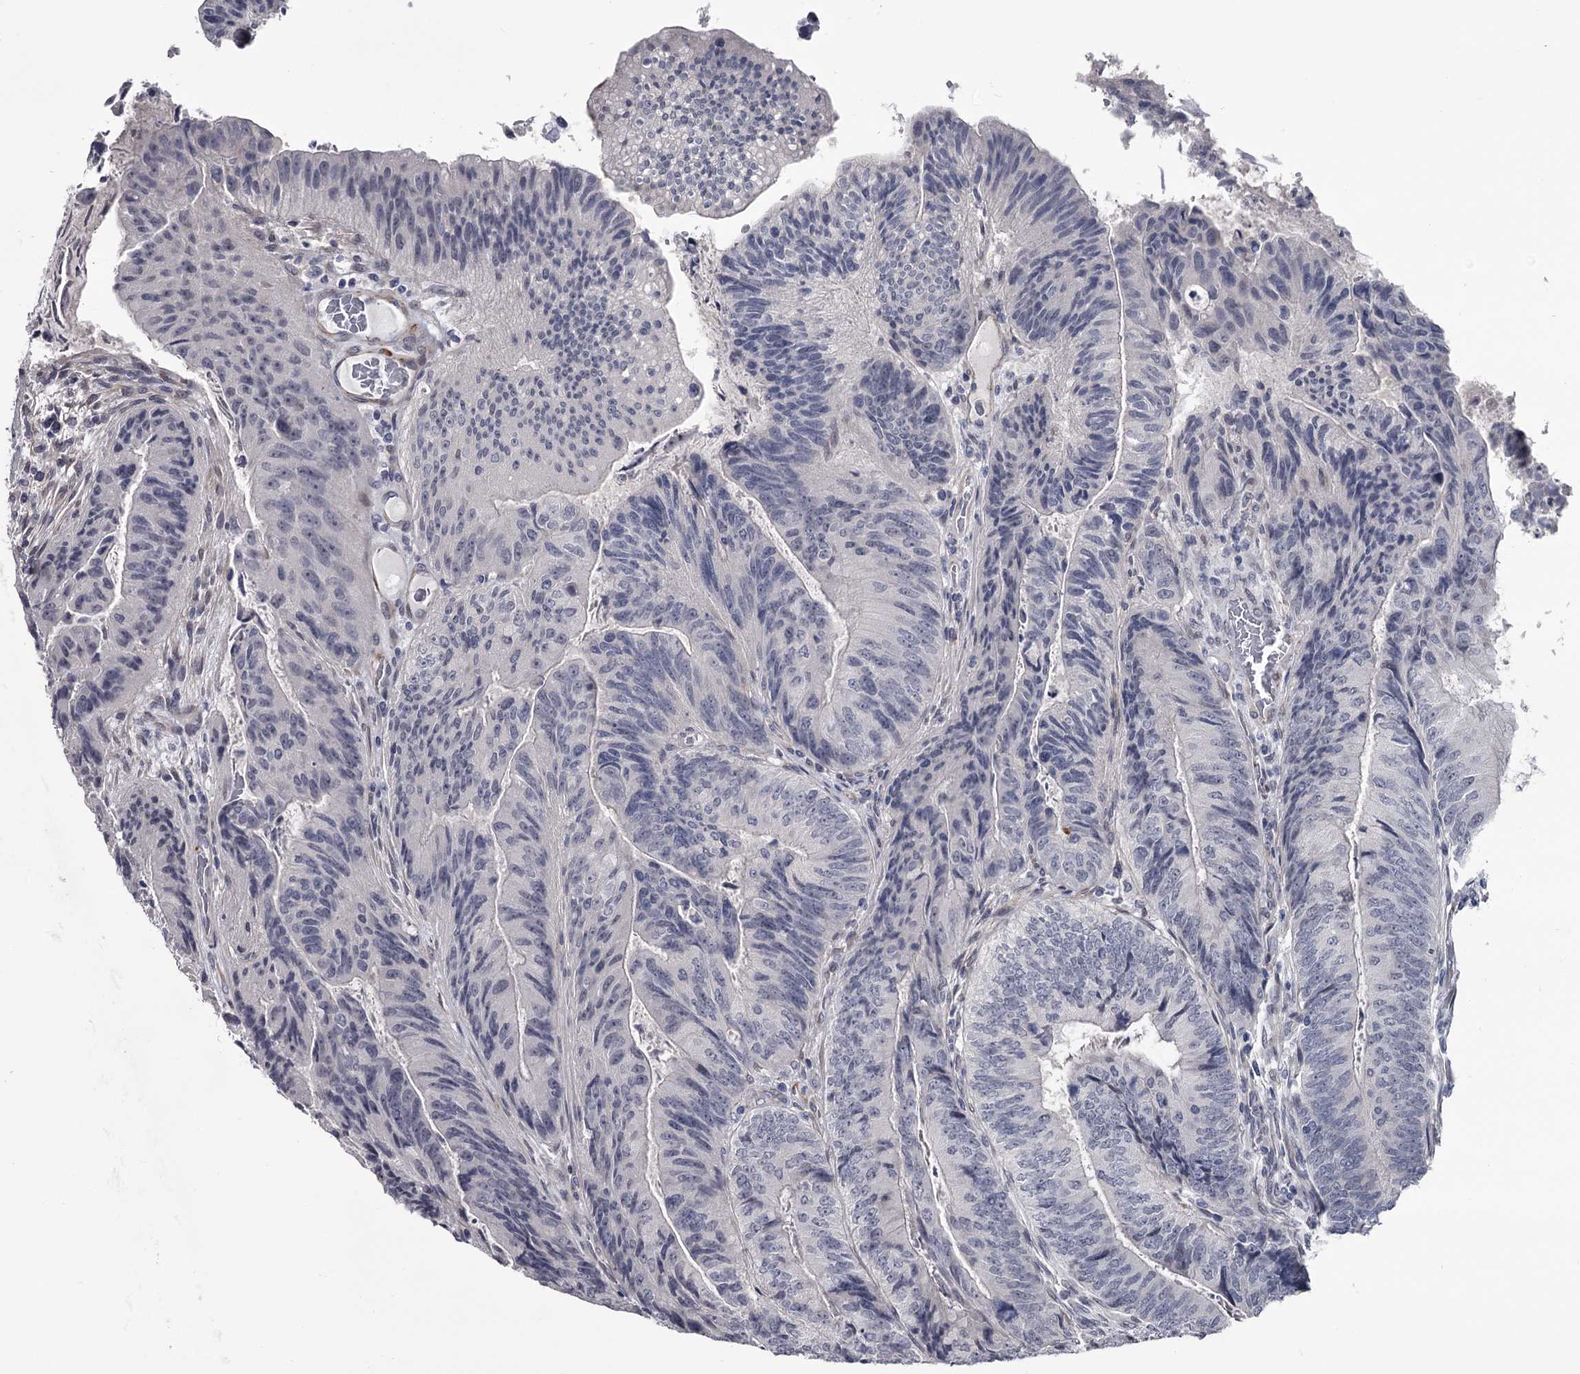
{"staining": {"intensity": "negative", "quantity": "none", "location": "none"}, "tissue": "colorectal cancer", "cell_type": "Tumor cells", "image_type": "cancer", "snomed": [{"axis": "morphology", "description": "Adenocarcinoma, NOS"}, {"axis": "topography", "description": "Colon"}], "caption": "High magnification brightfield microscopy of colorectal cancer stained with DAB (brown) and counterstained with hematoxylin (blue): tumor cells show no significant expression.", "gene": "PRPF40B", "patient": {"sex": "female", "age": 67}}